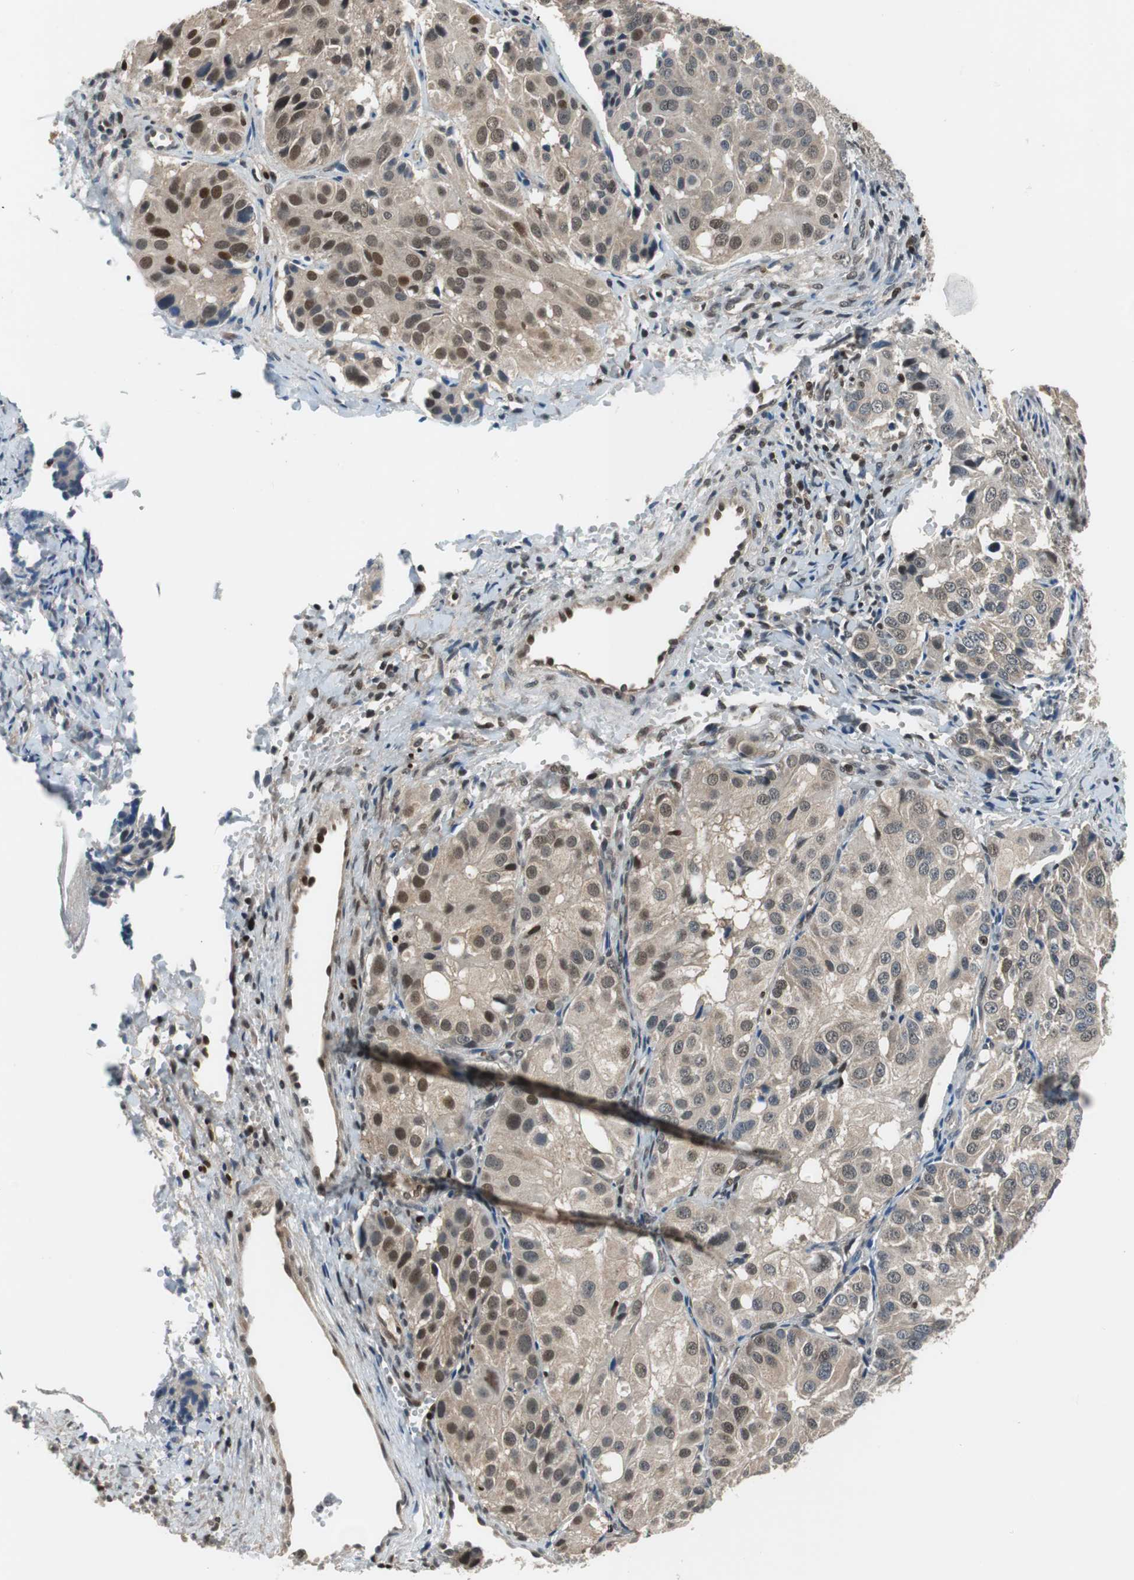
{"staining": {"intensity": "weak", "quantity": ">75%", "location": "cytoplasmic/membranous"}, "tissue": "ovarian cancer", "cell_type": "Tumor cells", "image_type": "cancer", "snomed": [{"axis": "morphology", "description": "Carcinoma, endometroid"}, {"axis": "topography", "description": "Ovary"}], "caption": "Protein staining demonstrates weak cytoplasmic/membranous expression in about >75% of tumor cells in endometroid carcinoma (ovarian). (IHC, brightfield microscopy, high magnification).", "gene": "MAFB", "patient": {"sex": "female", "age": 51}}